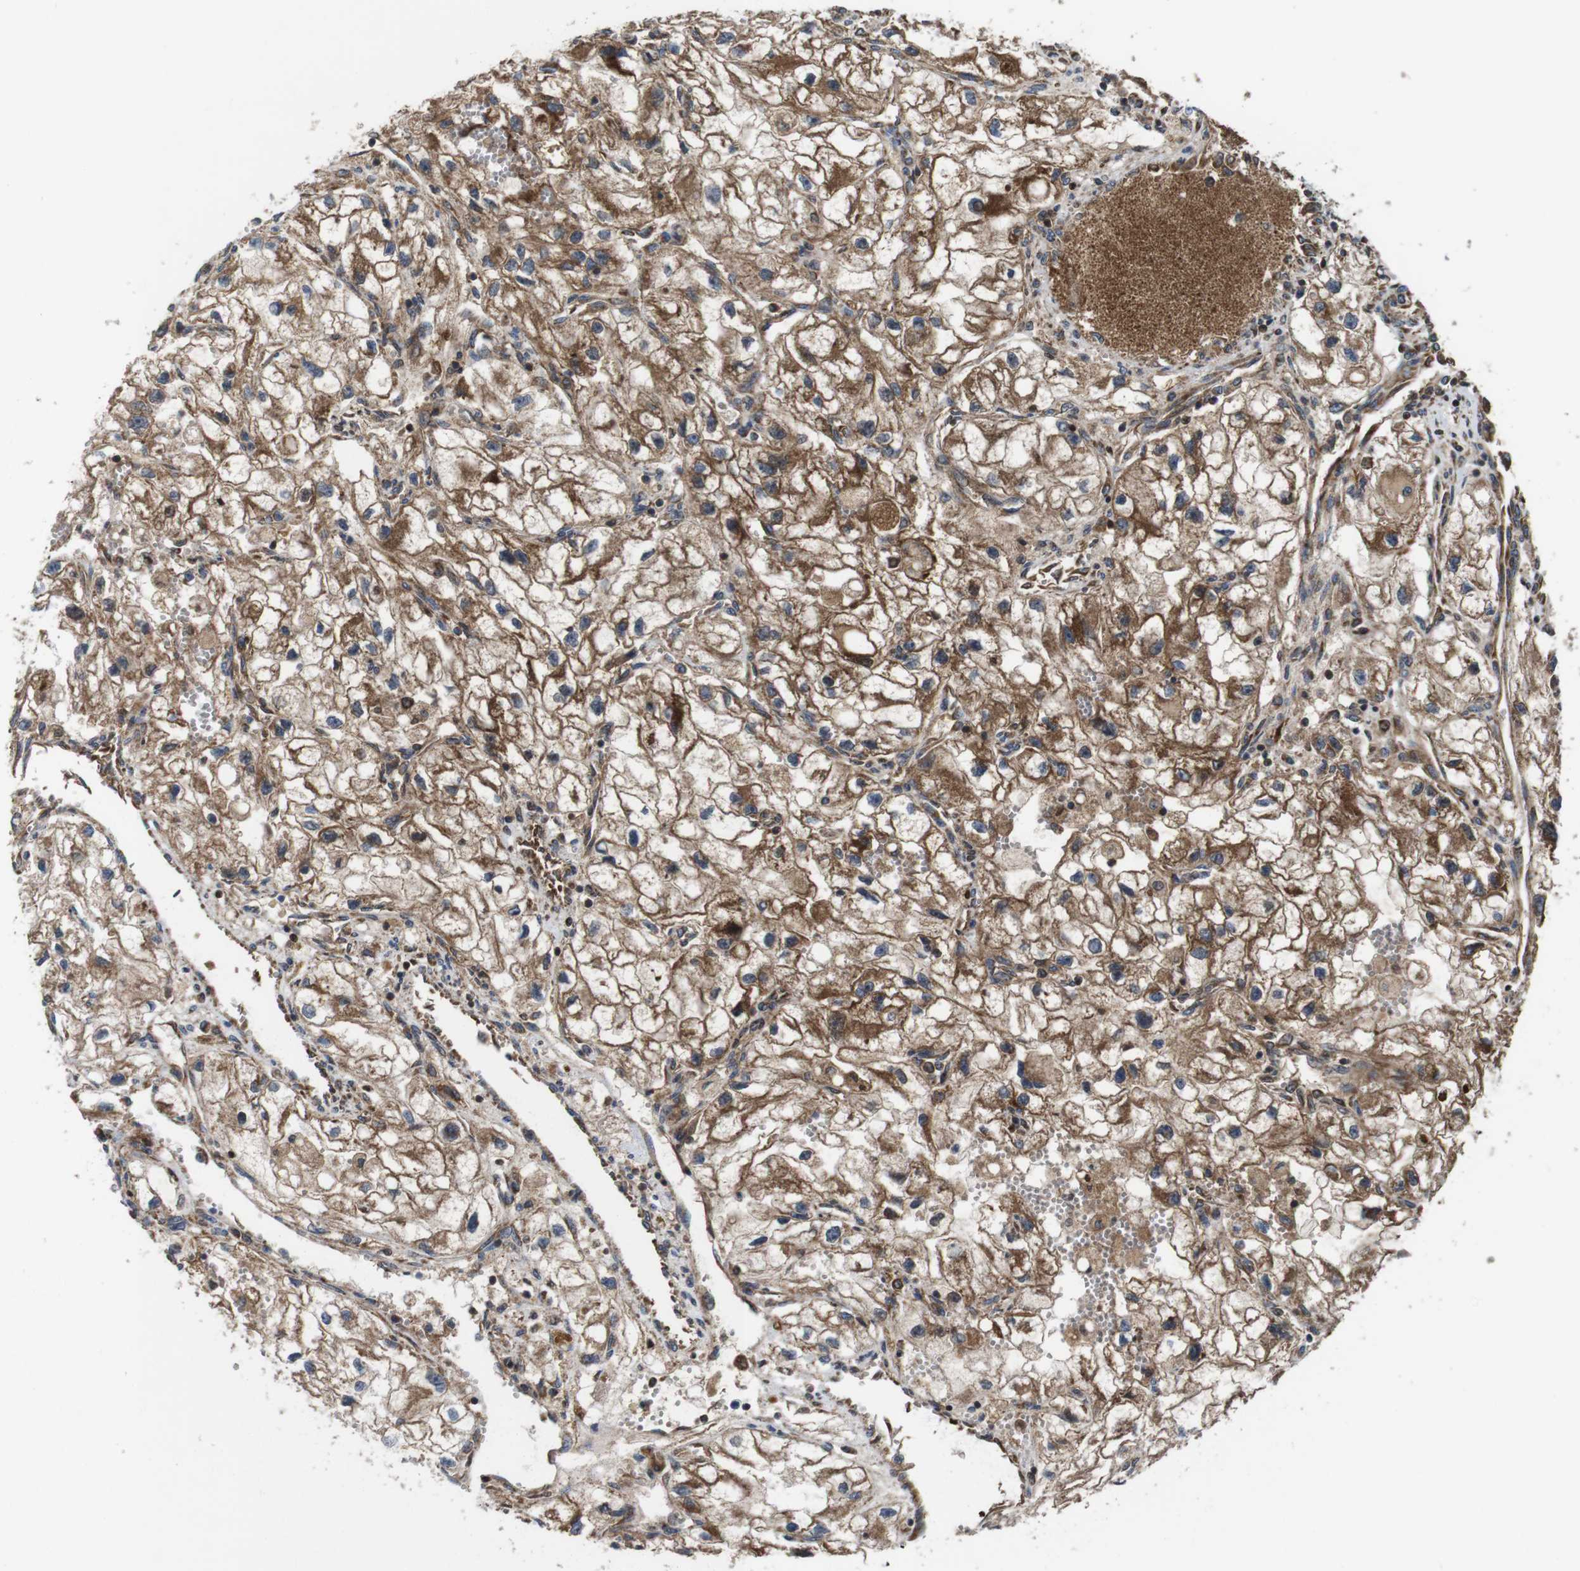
{"staining": {"intensity": "moderate", "quantity": "25%-75%", "location": "cytoplasmic/membranous"}, "tissue": "renal cancer", "cell_type": "Tumor cells", "image_type": "cancer", "snomed": [{"axis": "morphology", "description": "Adenocarcinoma, NOS"}, {"axis": "topography", "description": "Kidney"}], "caption": "Renal cancer stained with a protein marker shows moderate staining in tumor cells.", "gene": "HK1", "patient": {"sex": "female", "age": 70}}